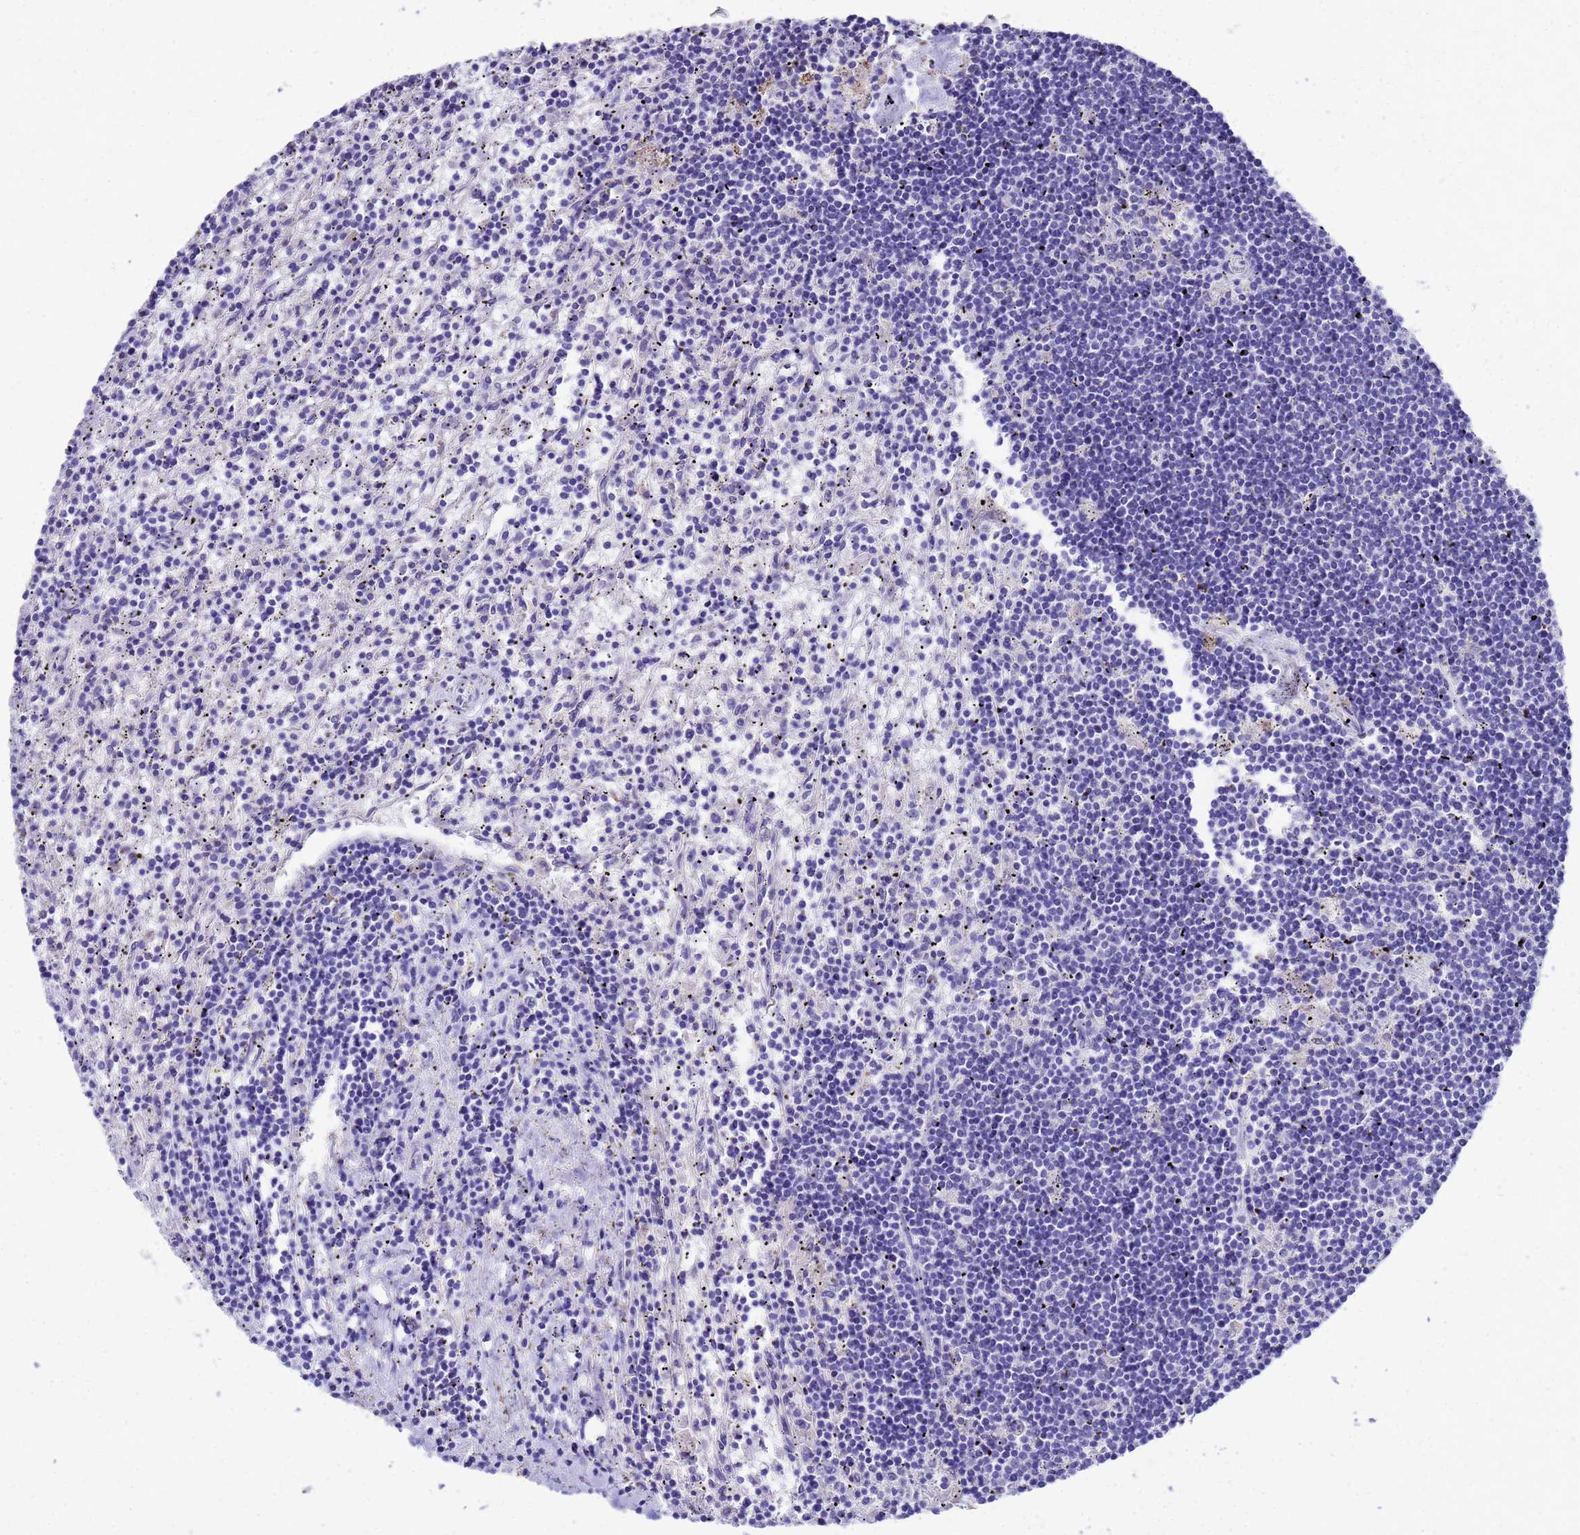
{"staining": {"intensity": "negative", "quantity": "none", "location": "none"}, "tissue": "lymphoma", "cell_type": "Tumor cells", "image_type": "cancer", "snomed": [{"axis": "morphology", "description": "Malignant lymphoma, non-Hodgkin's type, Low grade"}, {"axis": "topography", "description": "Spleen"}], "caption": "Immunohistochemistry (IHC) of human lymphoma exhibits no staining in tumor cells.", "gene": "MS4A13", "patient": {"sex": "male", "age": 76}}